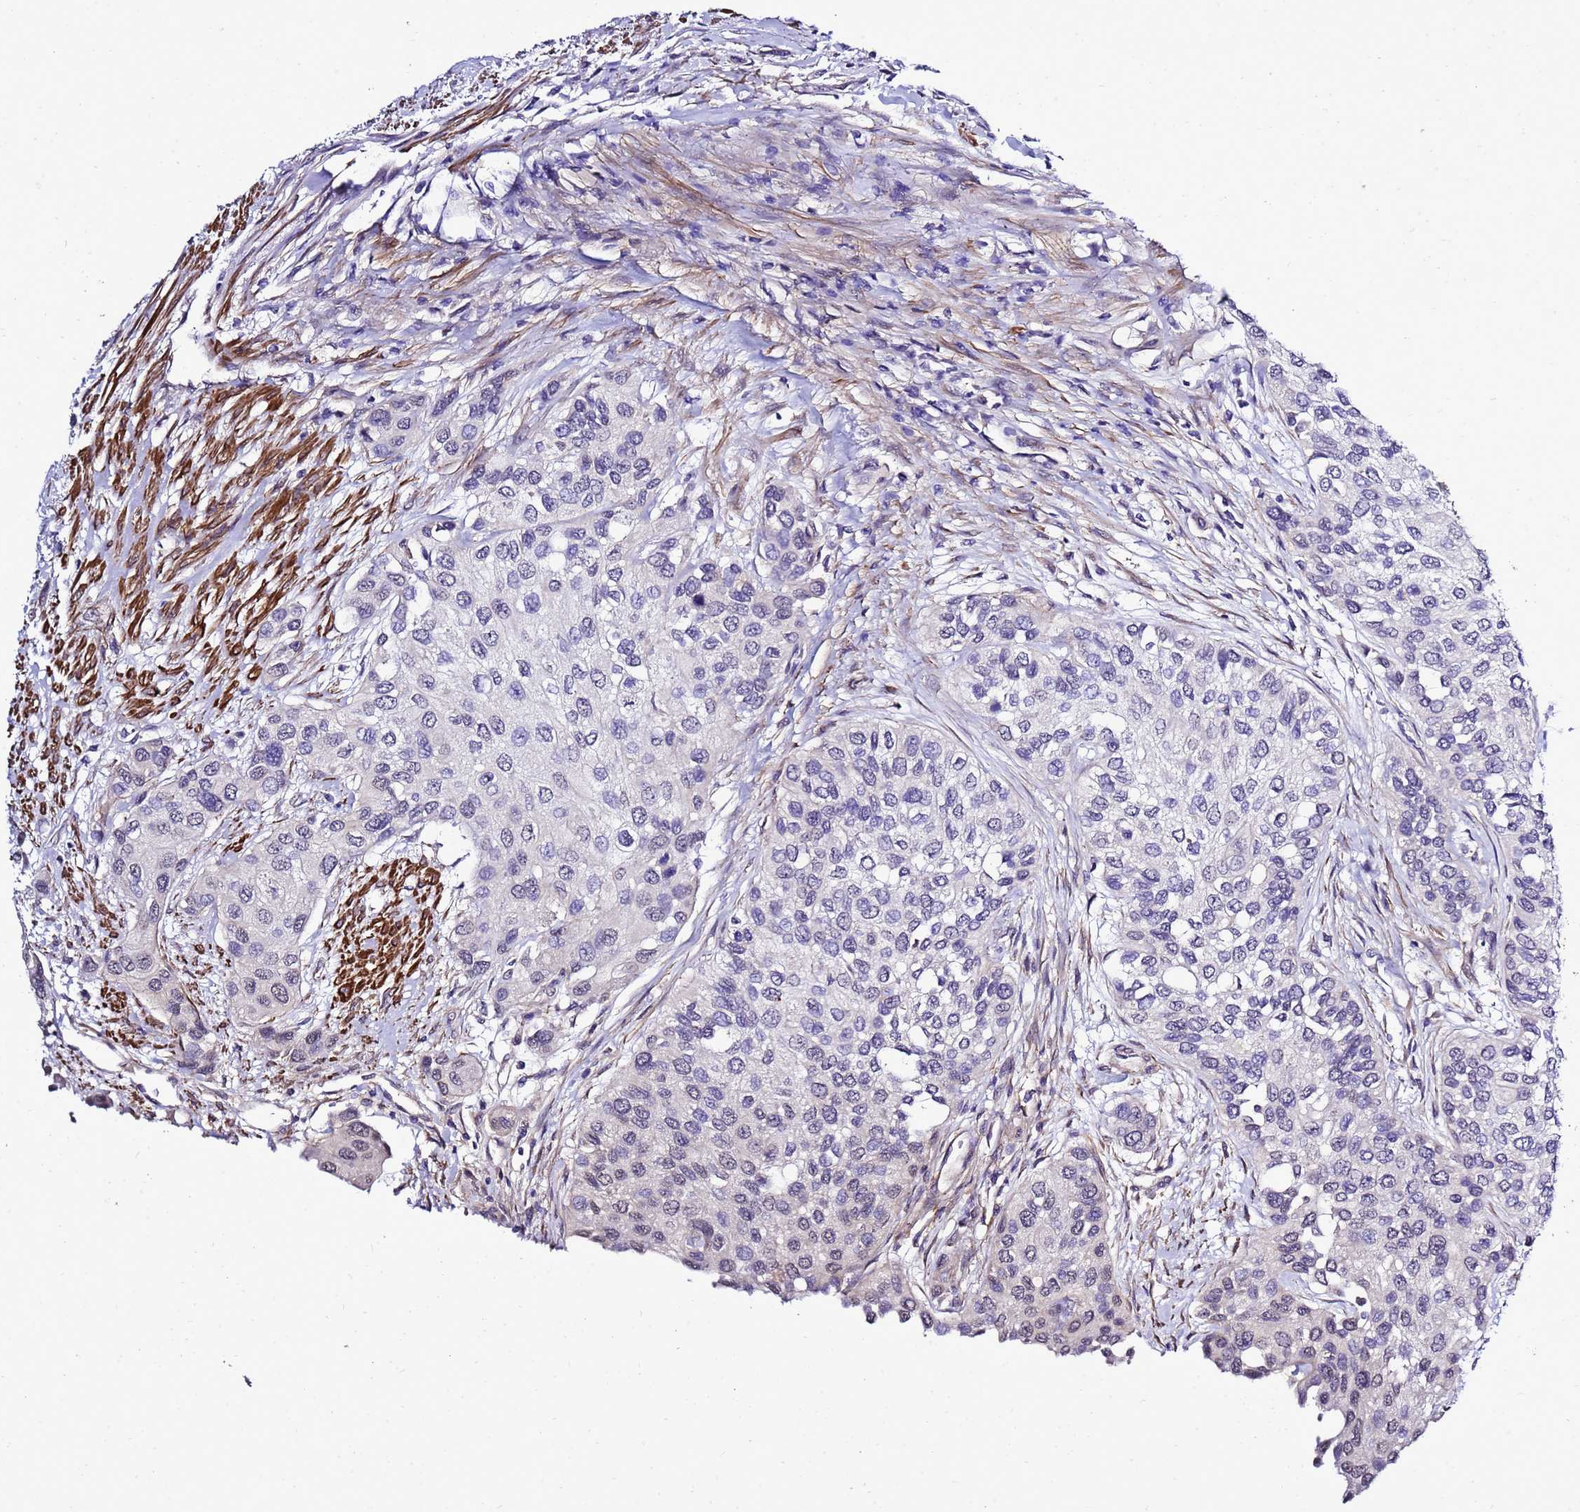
{"staining": {"intensity": "negative", "quantity": "none", "location": "none"}, "tissue": "urothelial cancer", "cell_type": "Tumor cells", "image_type": "cancer", "snomed": [{"axis": "morphology", "description": "Normal tissue, NOS"}, {"axis": "morphology", "description": "Urothelial carcinoma, High grade"}, {"axis": "topography", "description": "Vascular tissue"}, {"axis": "topography", "description": "Urinary bladder"}], "caption": "There is no significant positivity in tumor cells of urothelial cancer.", "gene": "GZF1", "patient": {"sex": "female", "age": 56}}